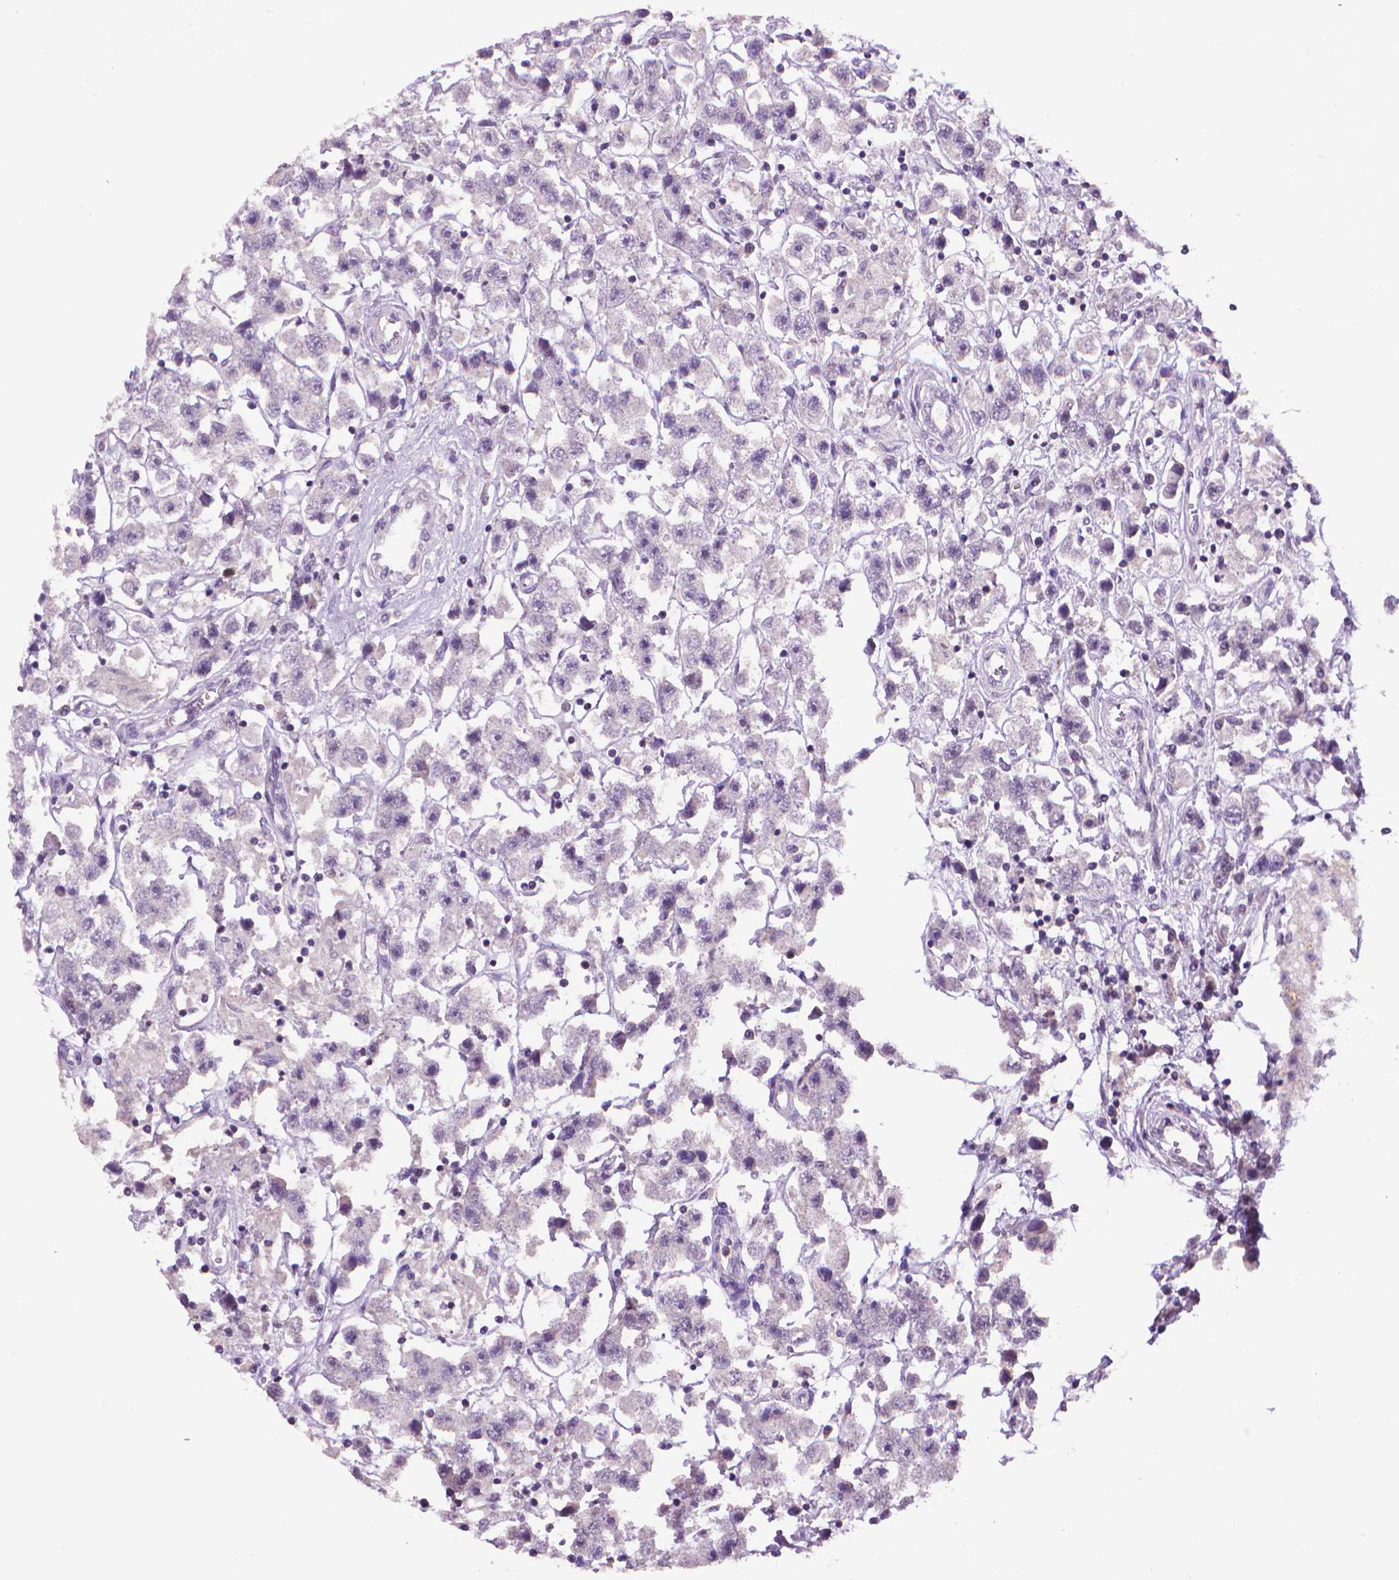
{"staining": {"intensity": "negative", "quantity": "none", "location": "none"}, "tissue": "testis cancer", "cell_type": "Tumor cells", "image_type": "cancer", "snomed": [{"axis": "morphology", "description": "Seminoma, NOS"}, {"axis": "topography", "description": "Testis"}], "caption": "A high-resolution micrograph shows immunohistochemistry staining of seminoma (testis), which exhibits no significant expression in tumor cells.", "gene": "CDKN2D", "patient": {"sex": "male", "age": 45}}